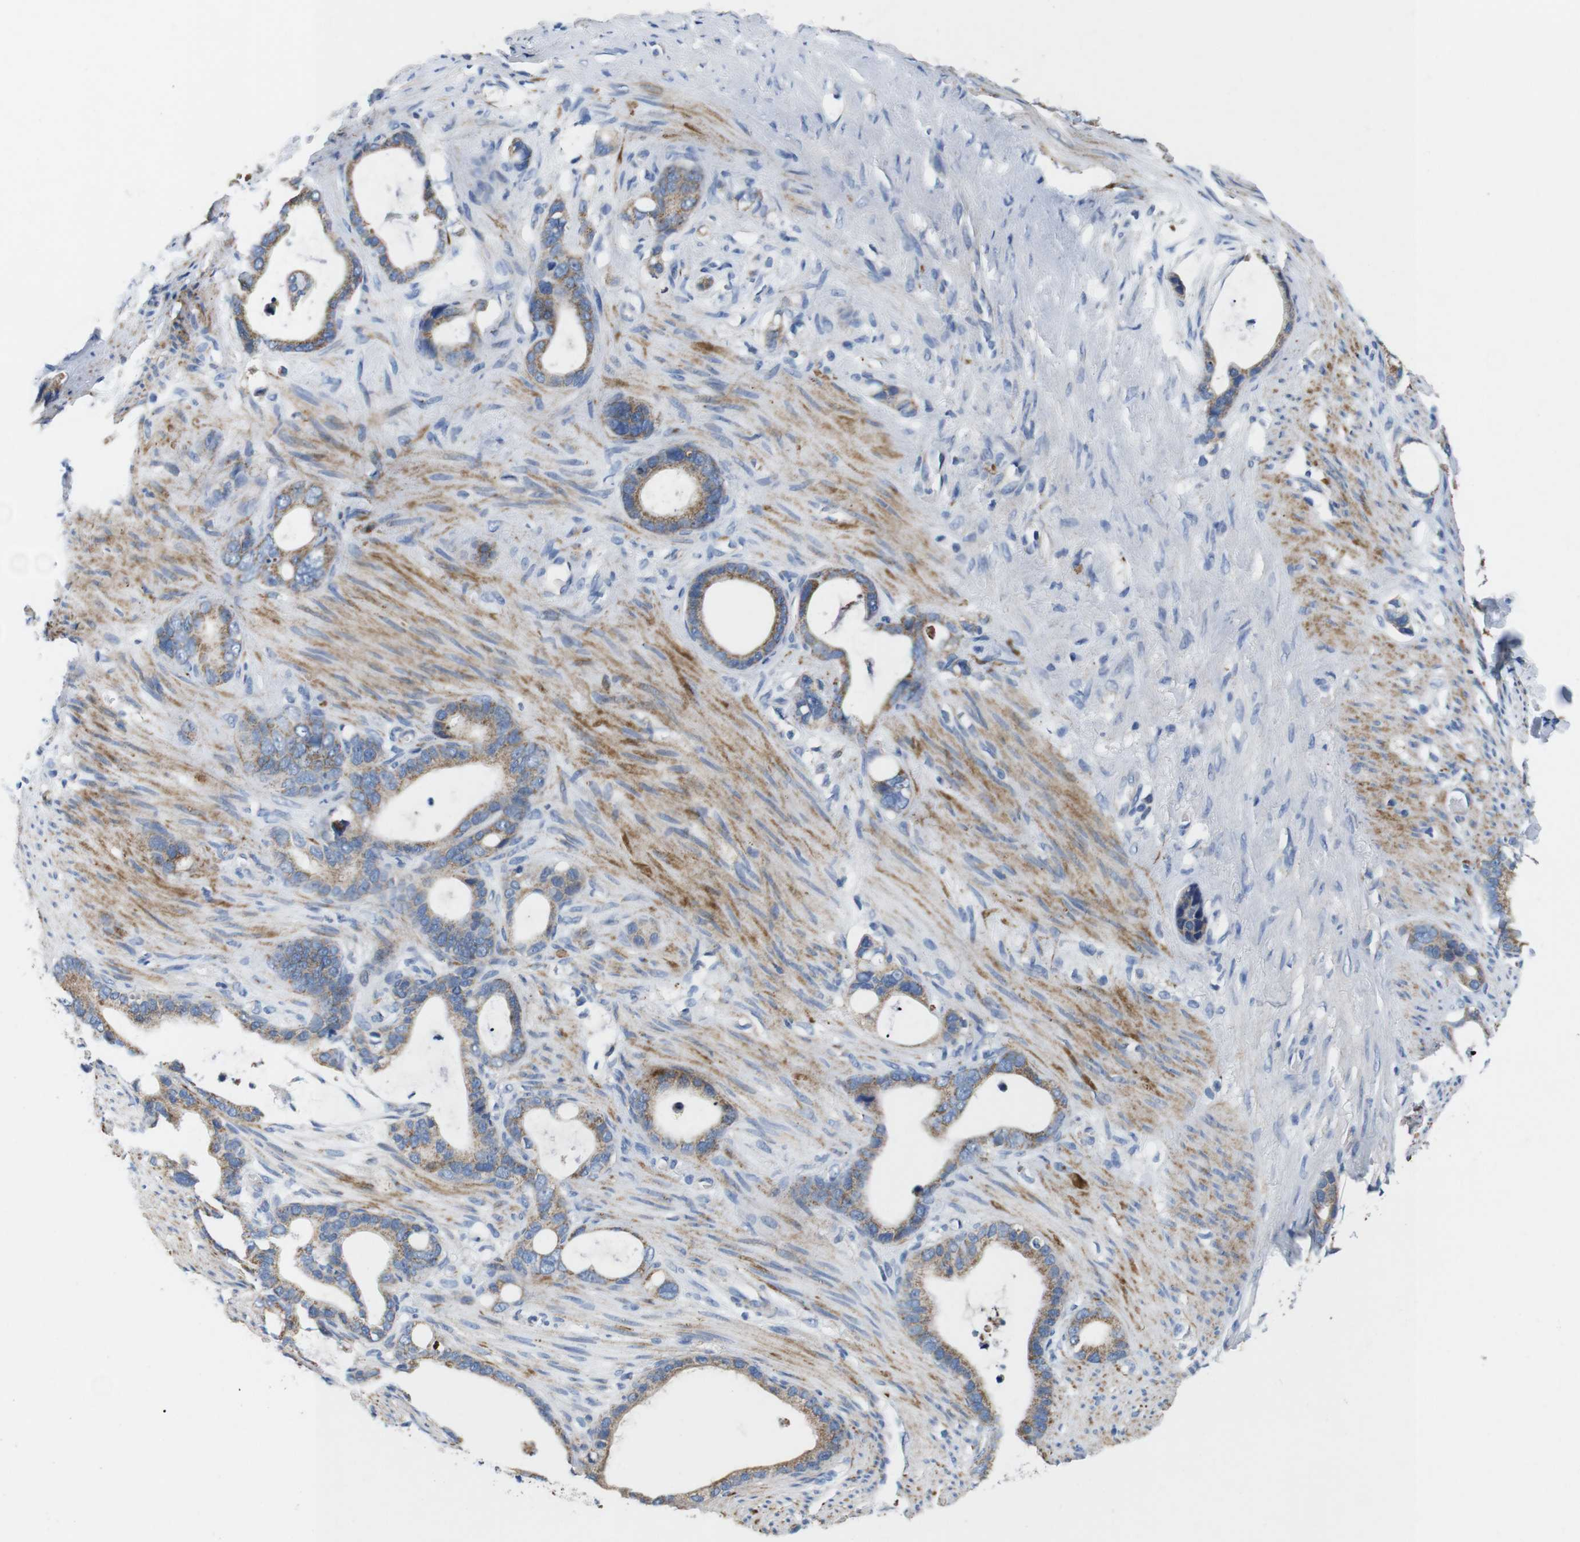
{"staining": {"intensity": "moderate", "quantity": ">75%", "location": "cytoplasmic/membranous"}, "tissue": "stomach cancer", "cell_type": "Tumor cells", "image_type": "cancer", "snomed": [{"axis": "morphology", "description": "Adenocarcinoma, NOS"}, {"axis": "topography", "description": "Stomach"}], "caption": "Brown immunohistochemical staining in human stomach cancer (adenocarcinoma) demonstrates moderate cytoplasmic/membranous positivity in about >75% of tumor cells.", "gene": "F2RL1", "patient": {"sex": "female", "age": 75}}